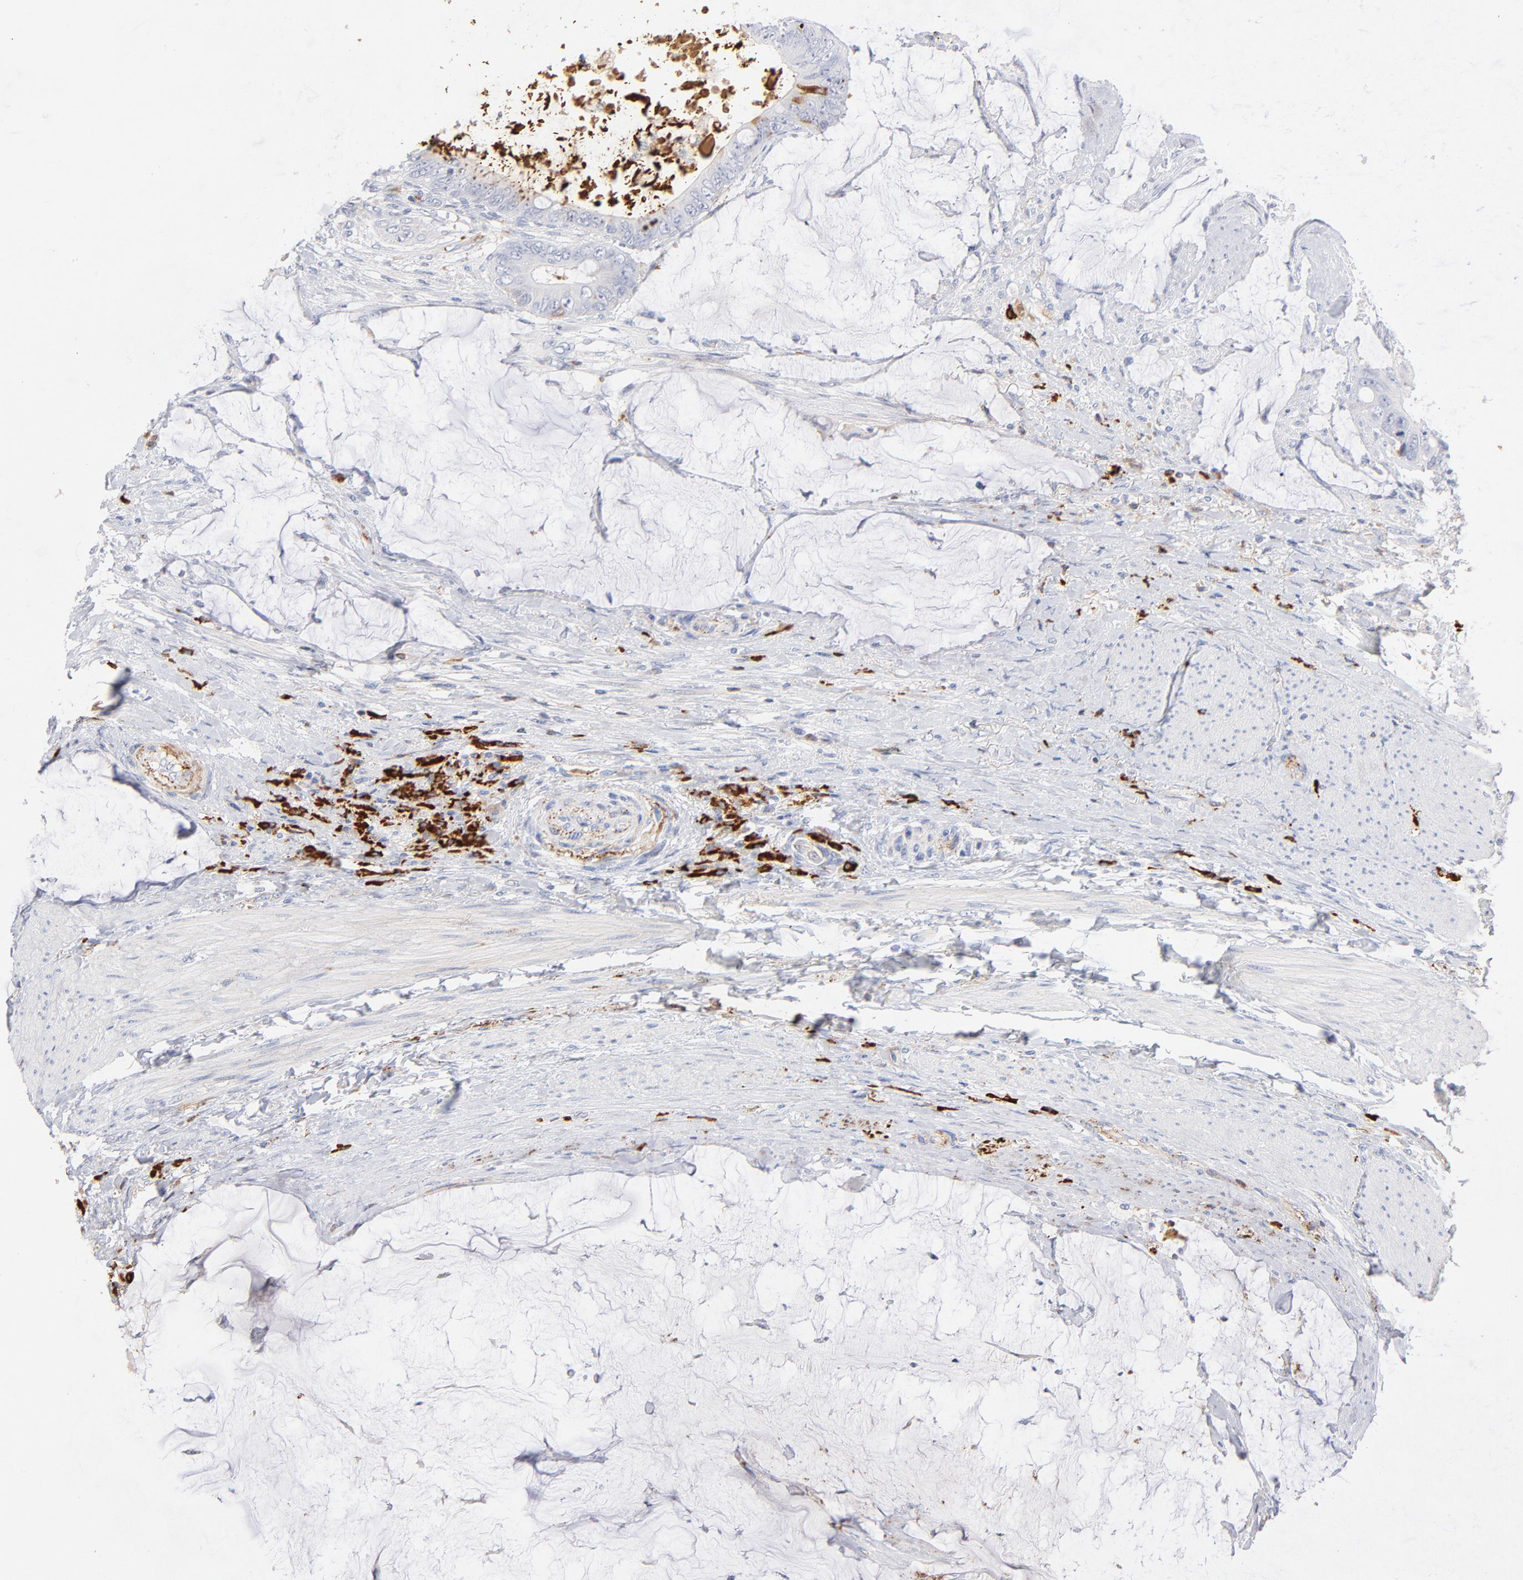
{"staining": {"intensity": "negative", "quantity": "none", "location": "none"}, "tissue": "colorectal cancer", "cell_type": "Tumor cells", "image_type": "cancer", "snomed": [{"axis": "morphology", "description": "Normal tissue, NOS"}, {"axis": "morphology", "description": "Adenocarcinoma, NOS"}, {"axis": "topography", "description": "Rectum"}, {"axis": "topography", "description": "Peripheral nerve tissue"}], "caption": "Immunohistochemical staining of human colorectal cancer demonstrates no significant expression in tumor cells. (DAB IHC visualized using brightfield microscopy, high magnification).", "gene": "PLAT", "patient": {"sex": "female", "age": 77}}